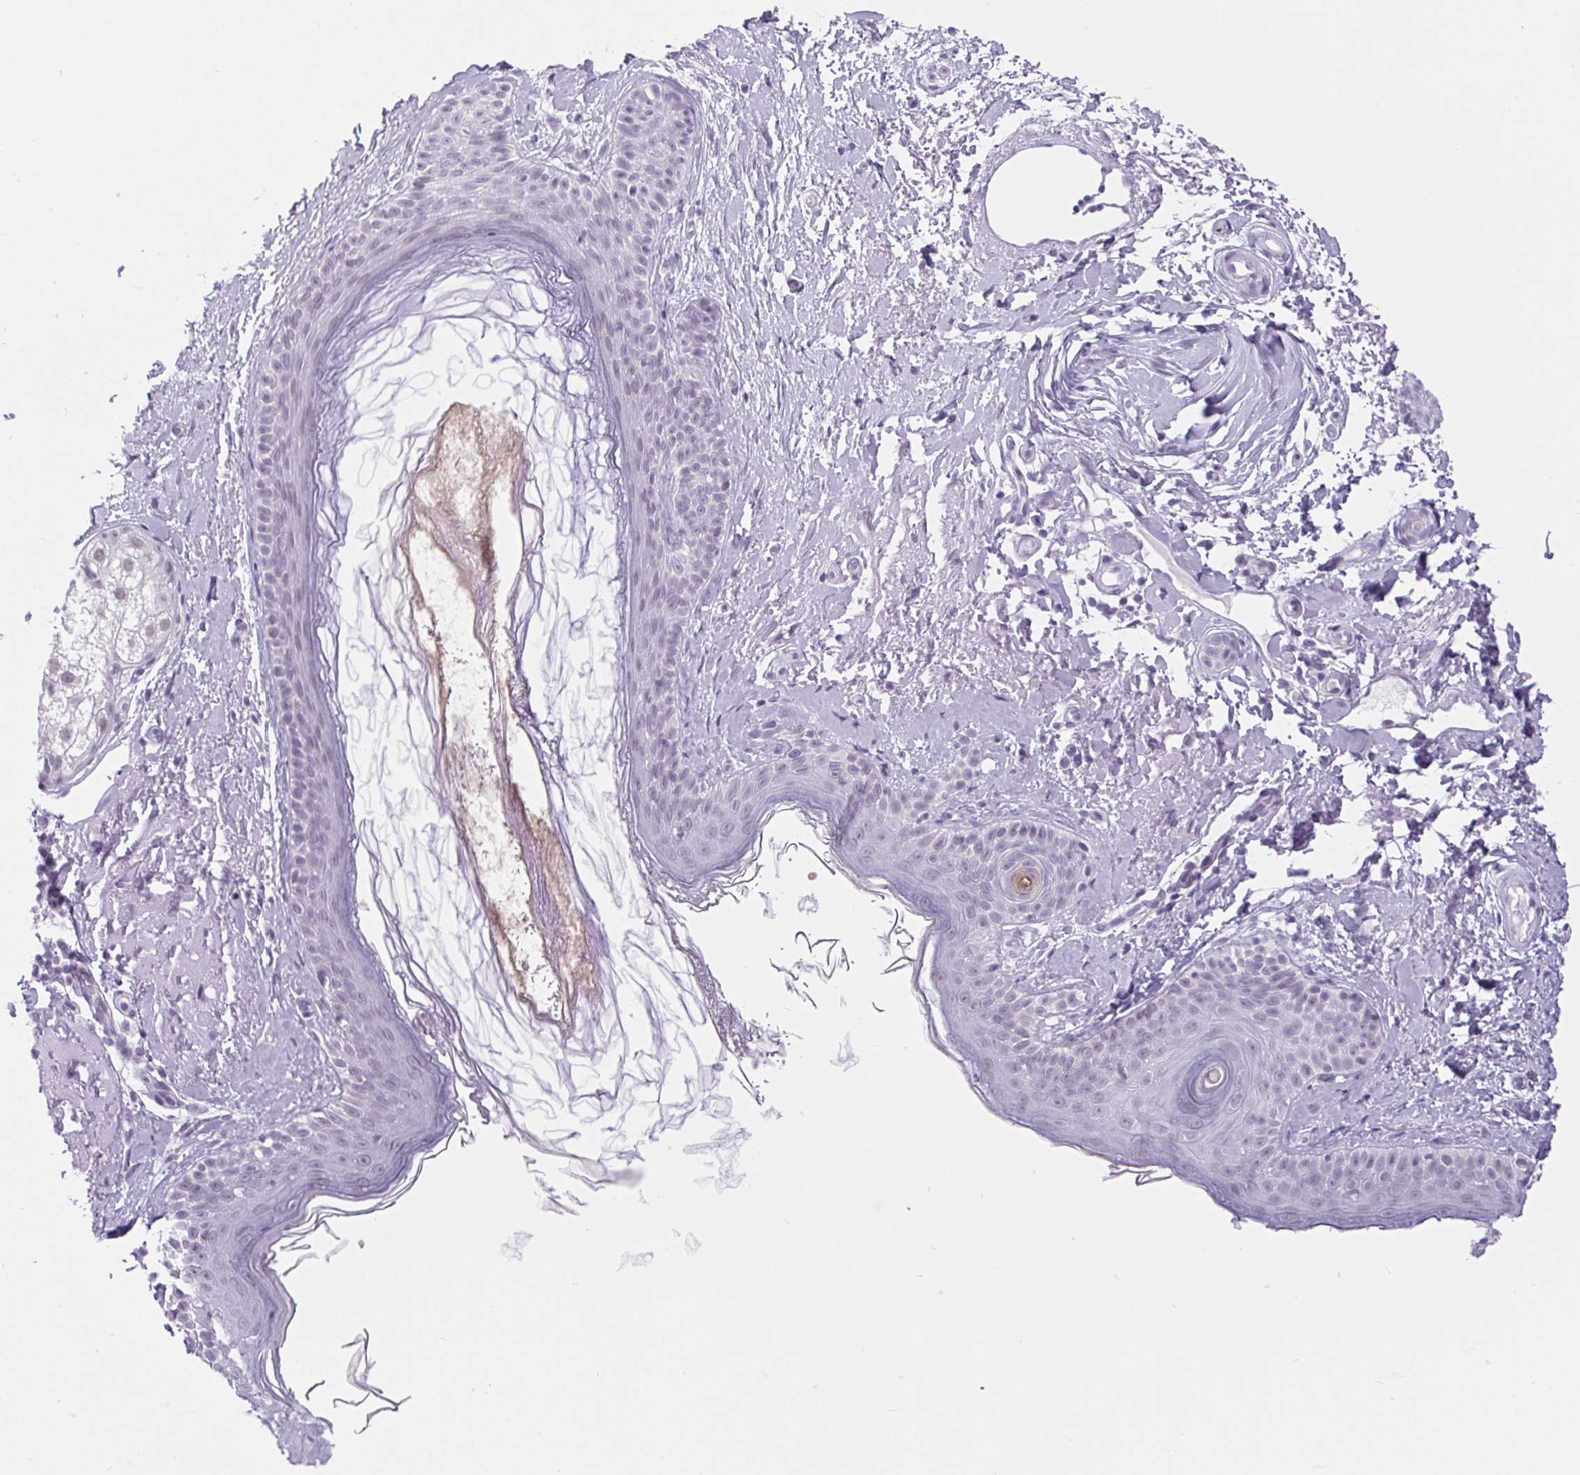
{"staining": {"intensity": "negative", "quantity": "none", "location": "none"}, "tissue": "skin", "cell_type": "Fibroblasts", "image_type": "normal", "snomed": [{"axis": "morphology", "description": "Normal tissue, NOS"}, {"axis": "topography", "description": "Skin"}], "caption": "Unremarkable skin was stained to show a protein in brown. There is no significant staining in fibroblasts.", "gene": "BCAS1", "patient": {"sex": "male", "age": 73}}